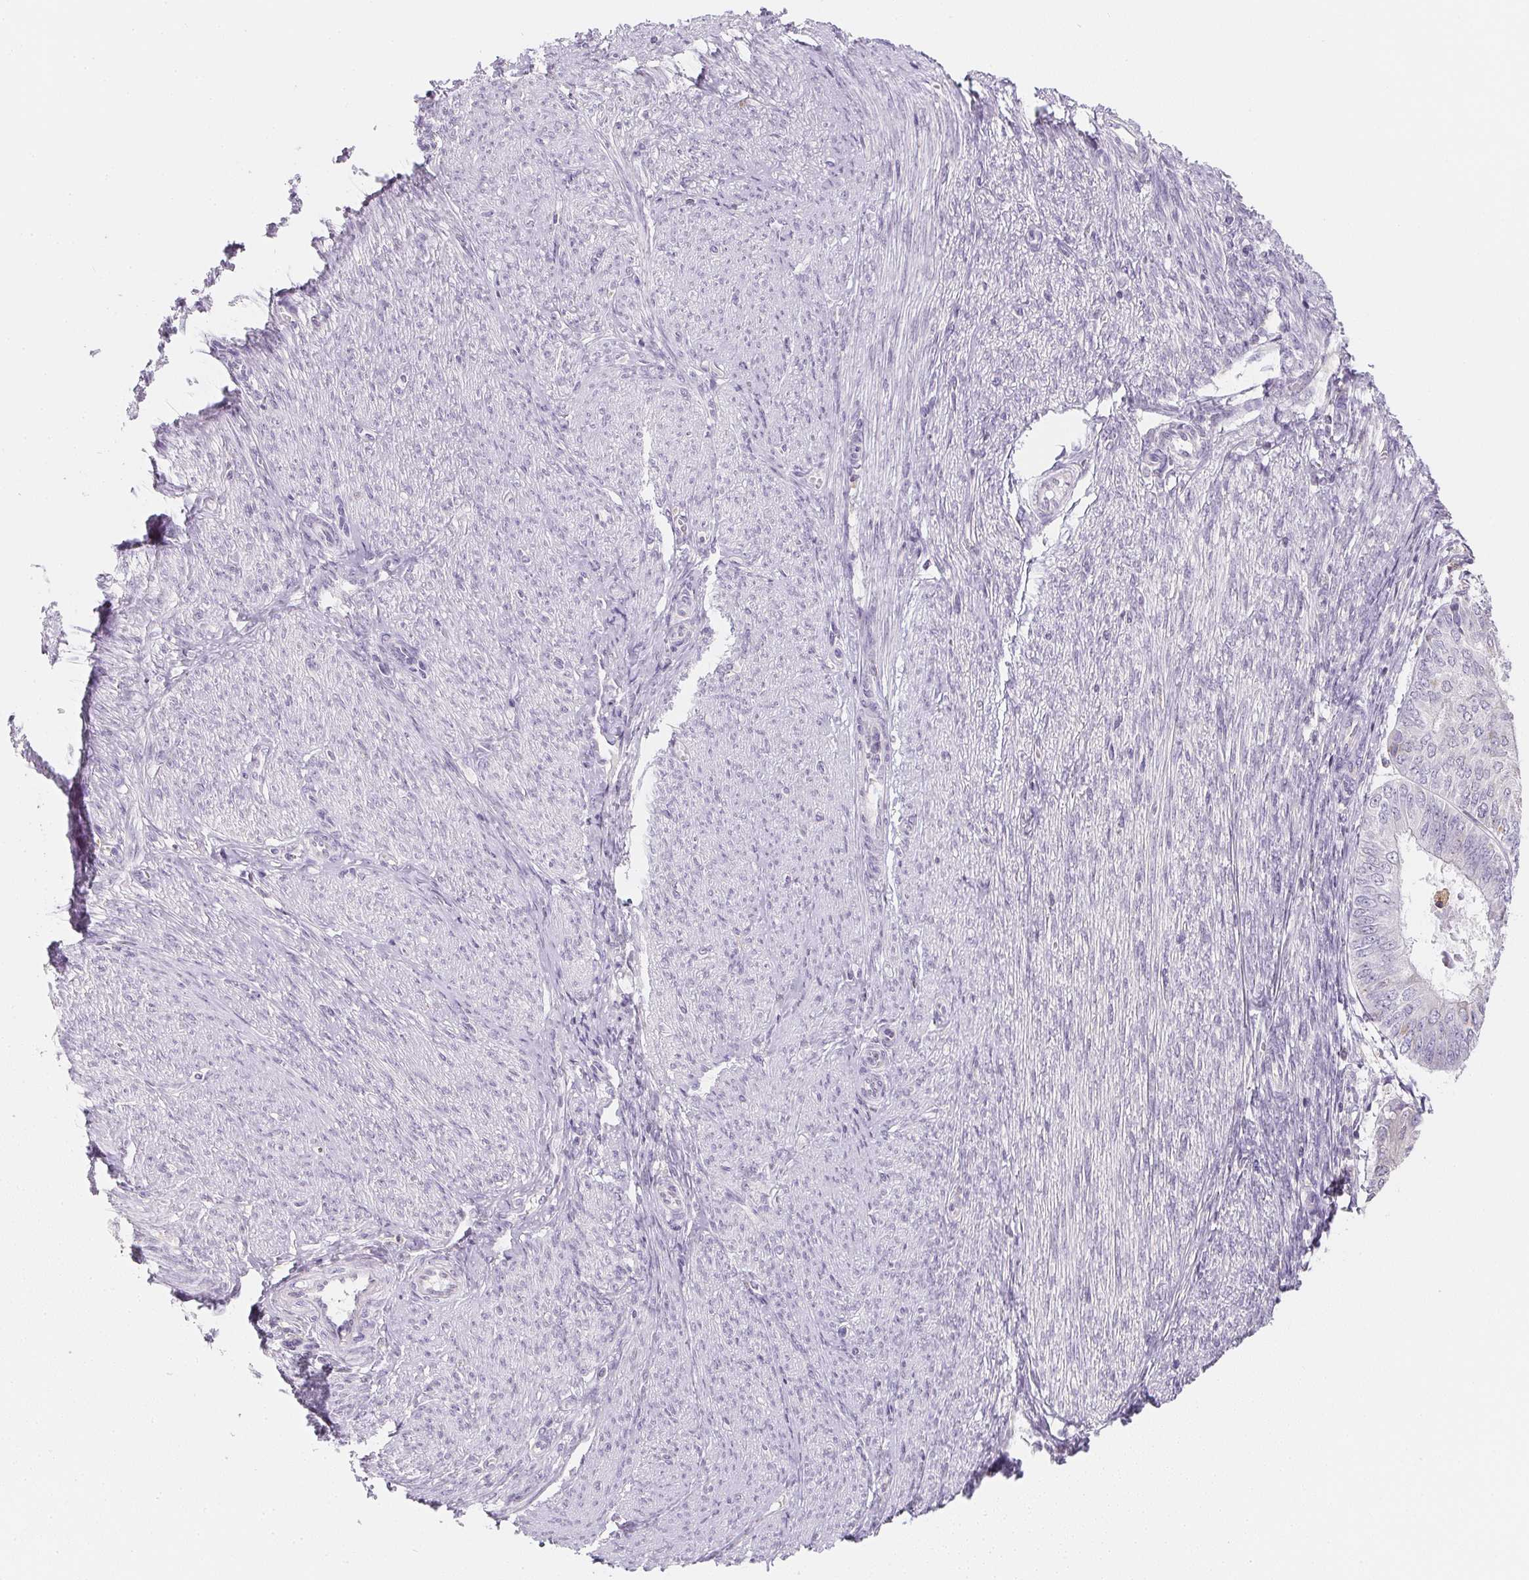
{"staining": {"intensity": "negative", "quantity": "none", "location": "none"}, "tissue": "endometrial cancer", "cell_type": "Tumor cells", "image_type": "cancer", "snomed": [{"axis": "morphology", "description": "Adenocarcinoma, NOS"}, {"axis": "topography", "description": "Endometrium"}], "caption": "An IHC histopathology image of endometrial adenocarcinoma is shown. There is no staining in tumor cells of endometrial adenocarcinoma.", "gene": "SOAT1", "patient": {"sex": "female", "age": 58}}